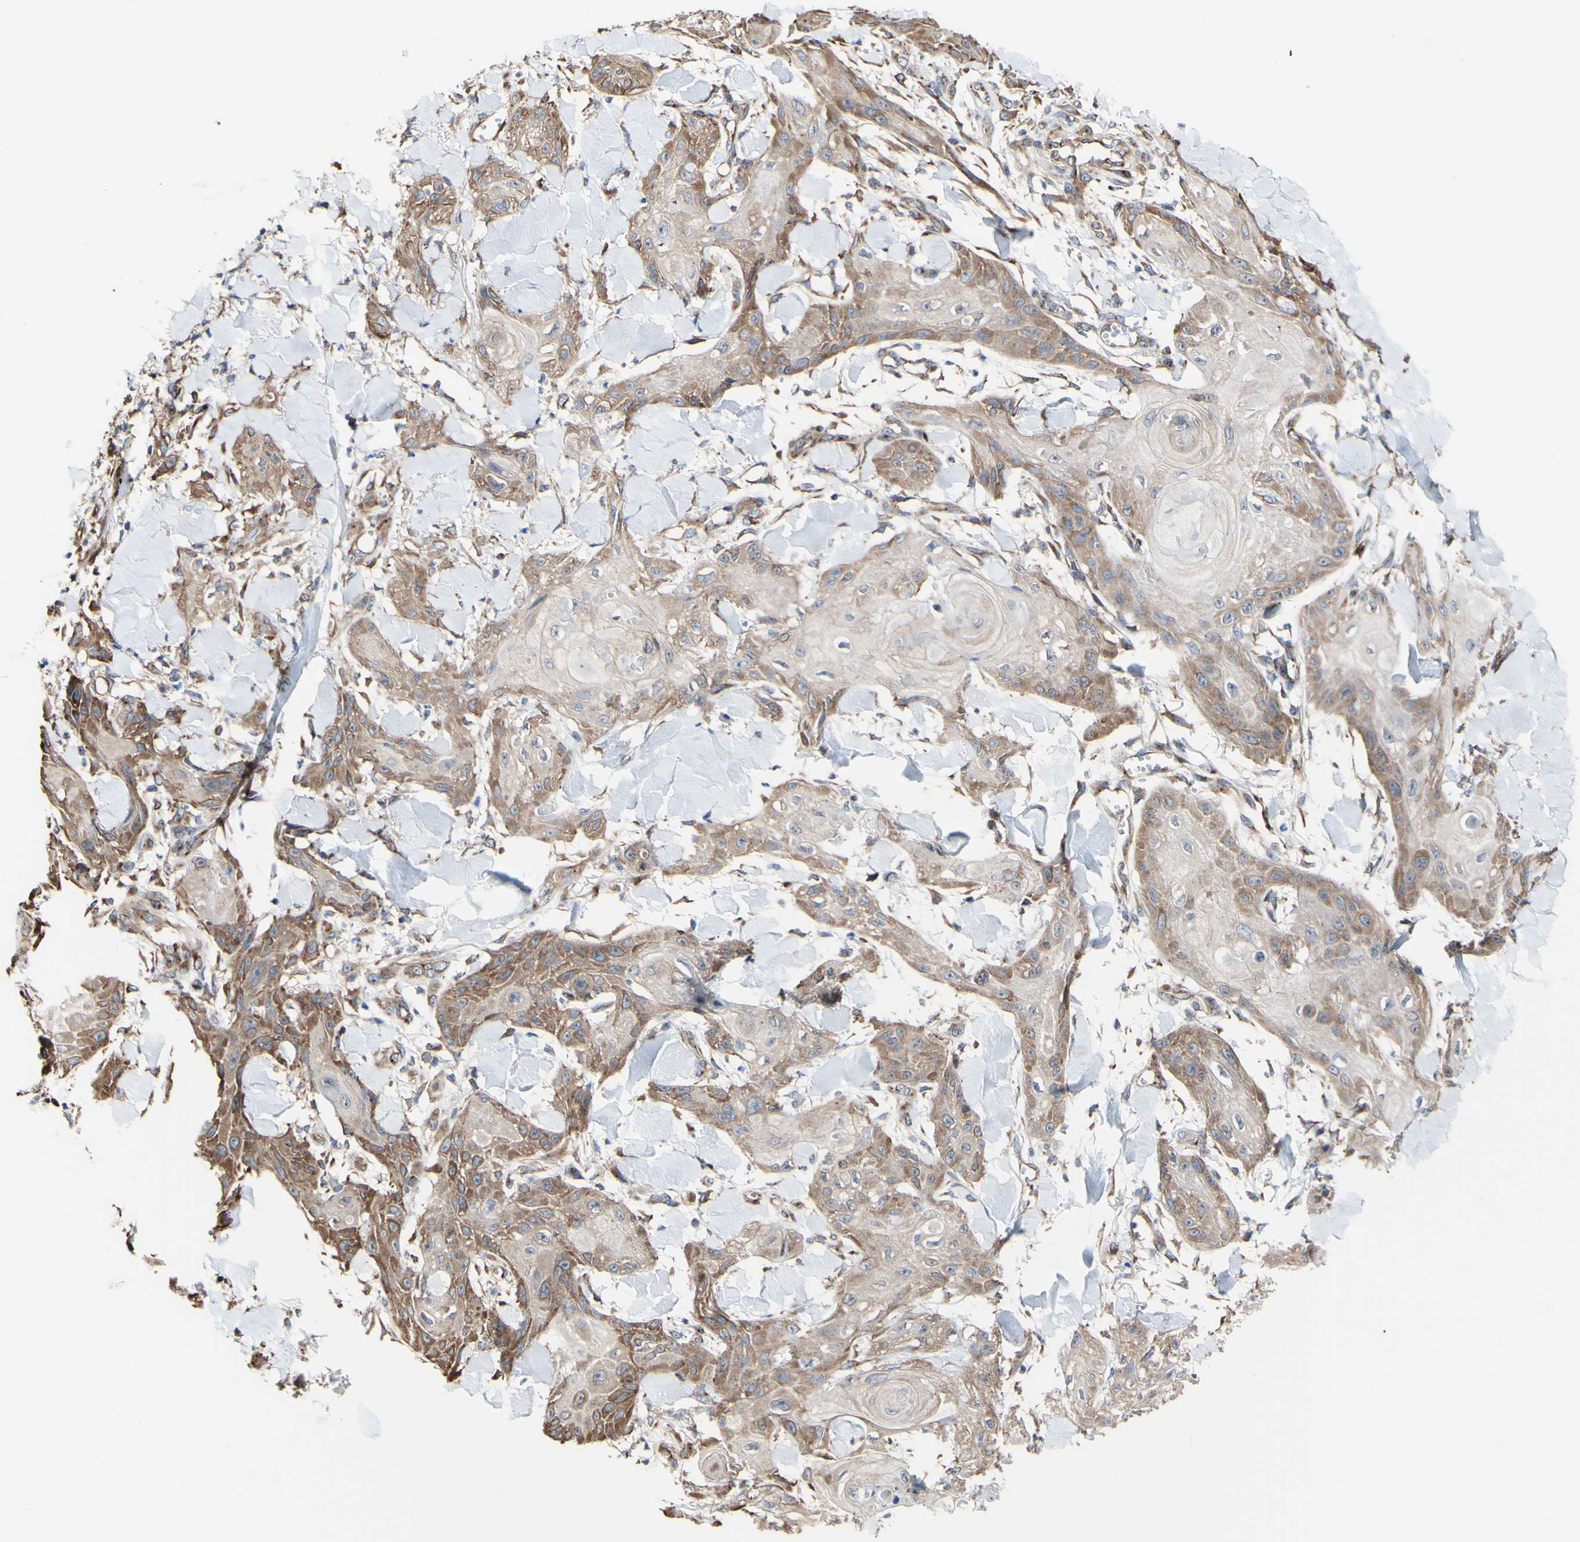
{"staining": {"intensity": "moderate", "quantity": "25%-75%", "location": "cytoplasmic/membranous"}, "tissue": "skin cancer", "cell_type": "Tumor cells", "image_type": "cancer", "snomed": [{"axis": "morphology", "description": "Squamous cell carcinoma, NOS"}, {"axis": "topography", "description": "Skin"}], "caption": "There is medium levels of moderate cytoplasmic/membranous expression in tumor cells of skin squamous cell carcinoma, as demonstrated by immunohistochemical staining (brown color).", "gene": "LRIG3", "patient": {"sex": "male", "age": 74}}